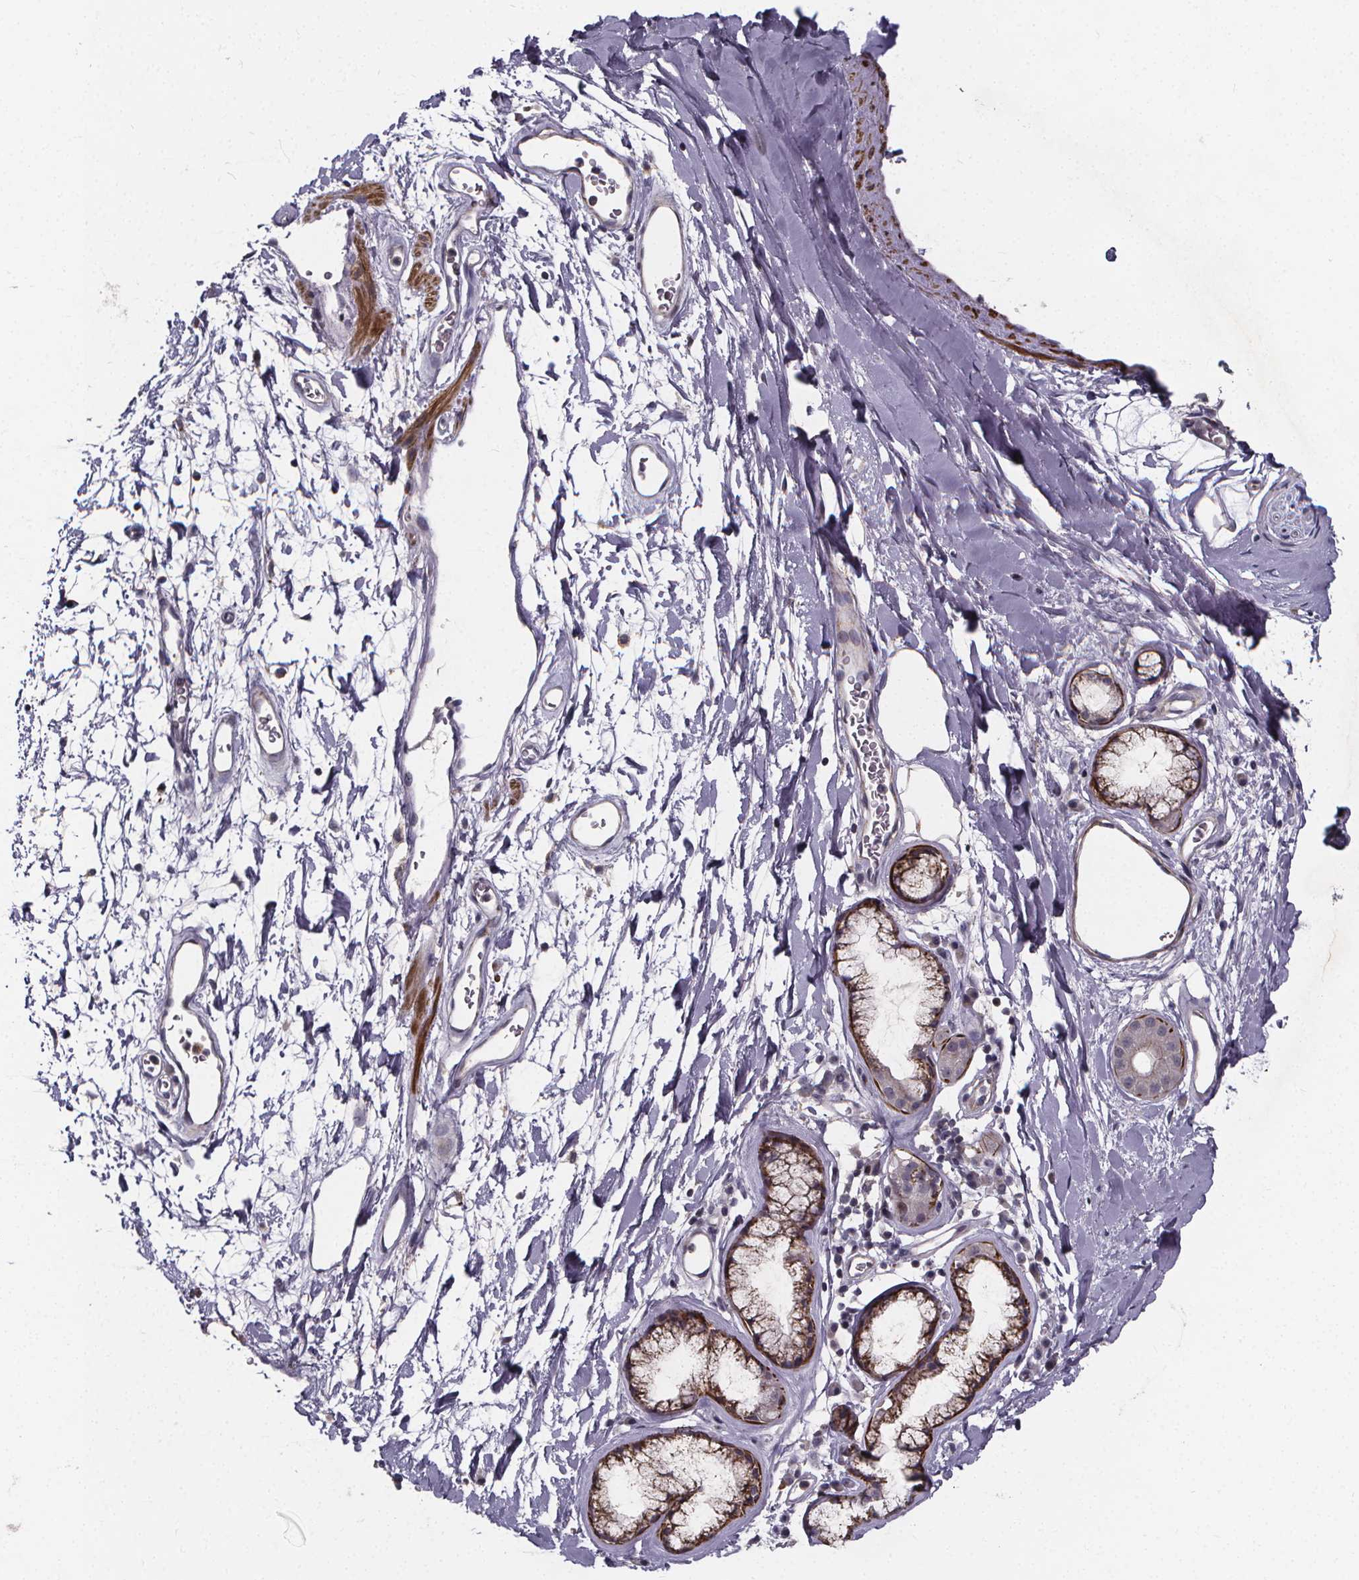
{"staining": {"intensity": "negative", "quantity": "none", "location": "none"}, "tissue": "adipose tissue", "cell_type": "Adipocytes", "image_type": "normal", "snomed": [{"axis": "morphology", "description": "Normal tissue, NOS"}, {"axis": "topography", "description": "Cartilage tissue"}, {"axis": "topography", "description": "Bronchus"}], "caption": "Micrograph shows no significant protein staining in adipocytes of unremarkable adipose tissue. (DAB (3,3'-diaminobenzidine) immunohistochemistry (IHC), high magnification).", "gene": "FBXW2", "patient": {"sex": "male", "age": 58}}